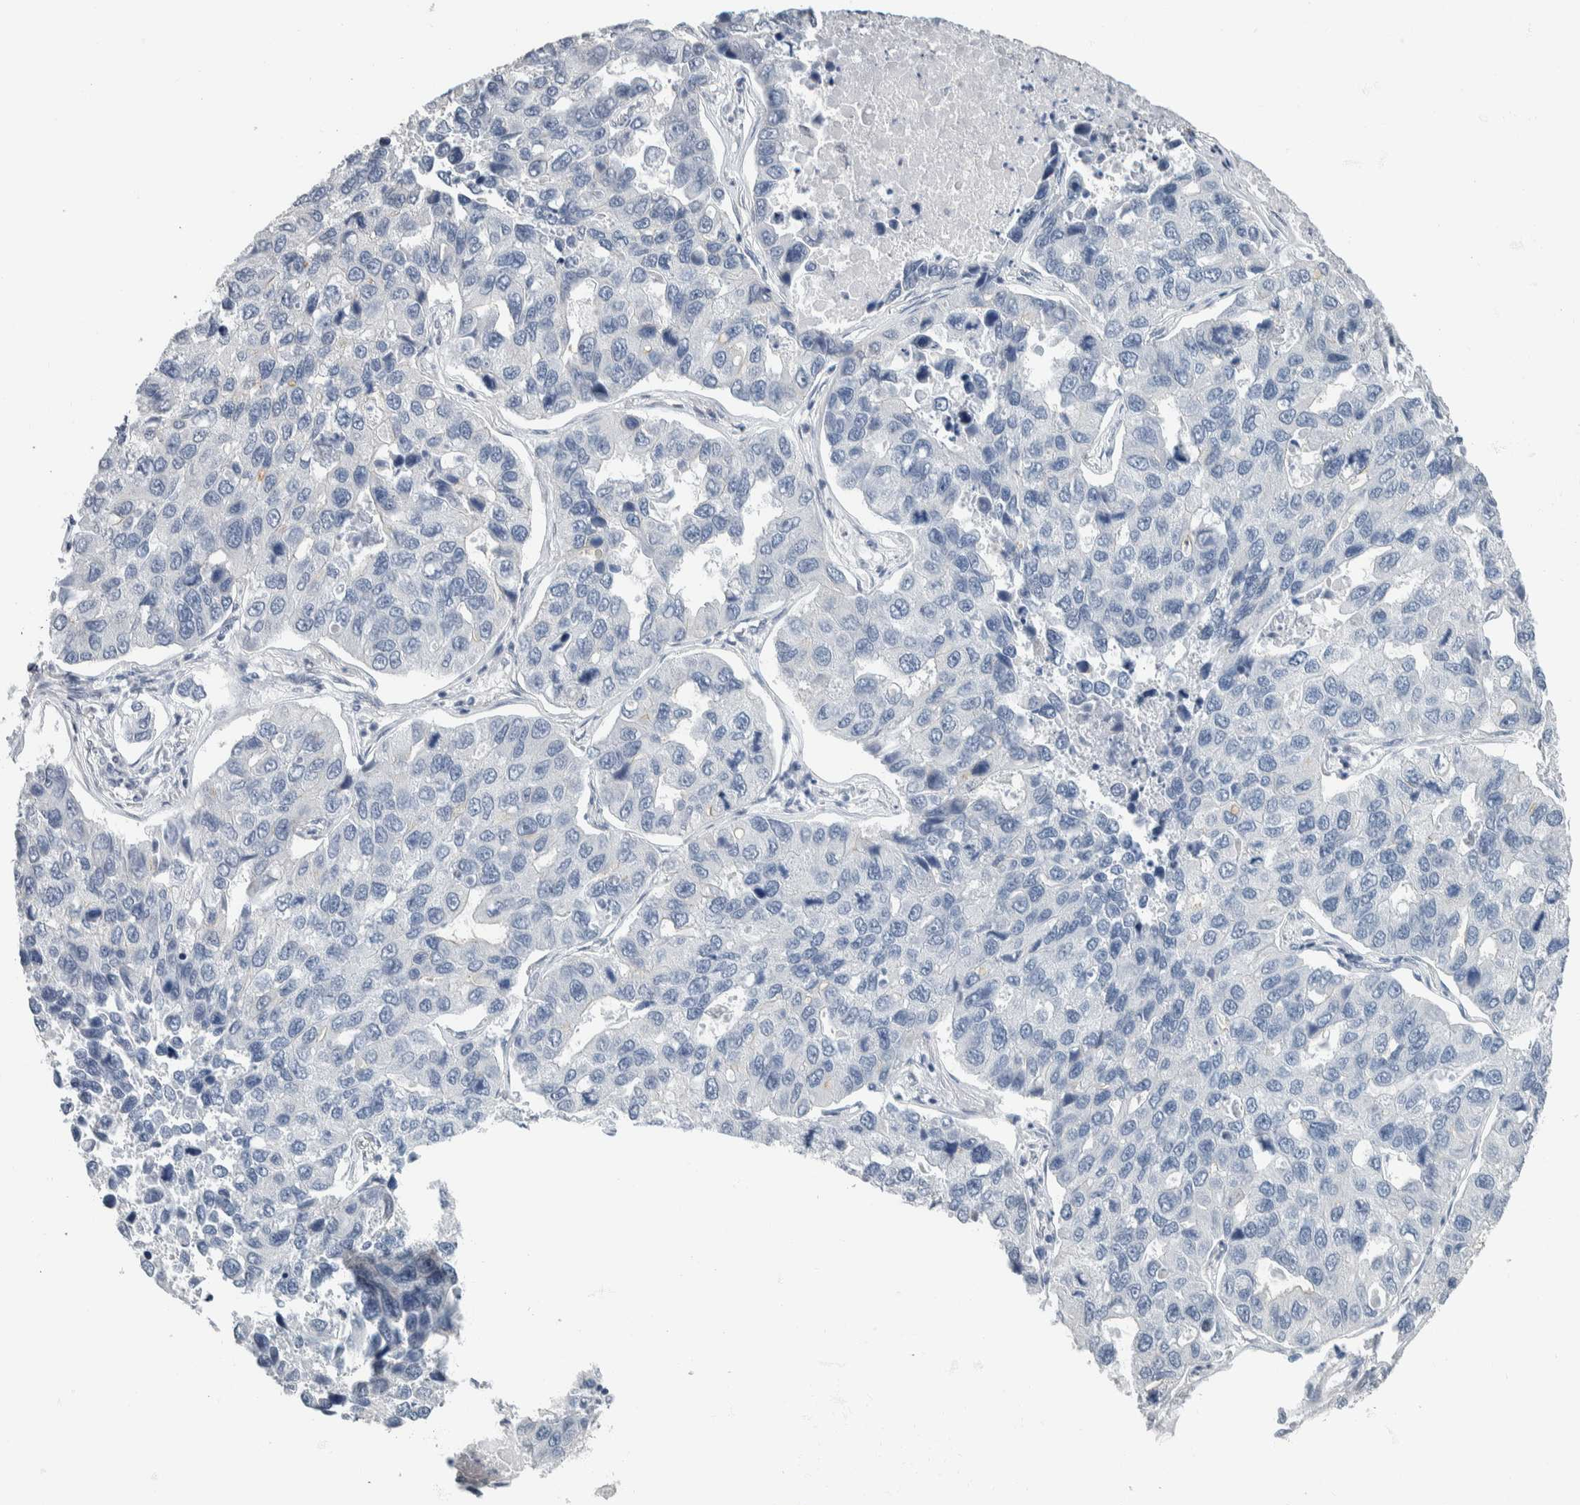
{"staining": {"intensity": "negative", "quantity": "none", "location": "none"}, "tissue": "lung cancer", "cell_type": "Tumor cells", "image_type": "cancer", "snomed": [{"axis": "morphology", "description": "Adenocarcinoma, NOS"}, {"axis": "topography", "description": "Lung"}], "caption": "A histopathology image of human lung cancer (adenocarcinoma) is negative for staining in tumor cells.", "gene": "NEFM", "patient": {"sex": "male", "age": 64}}